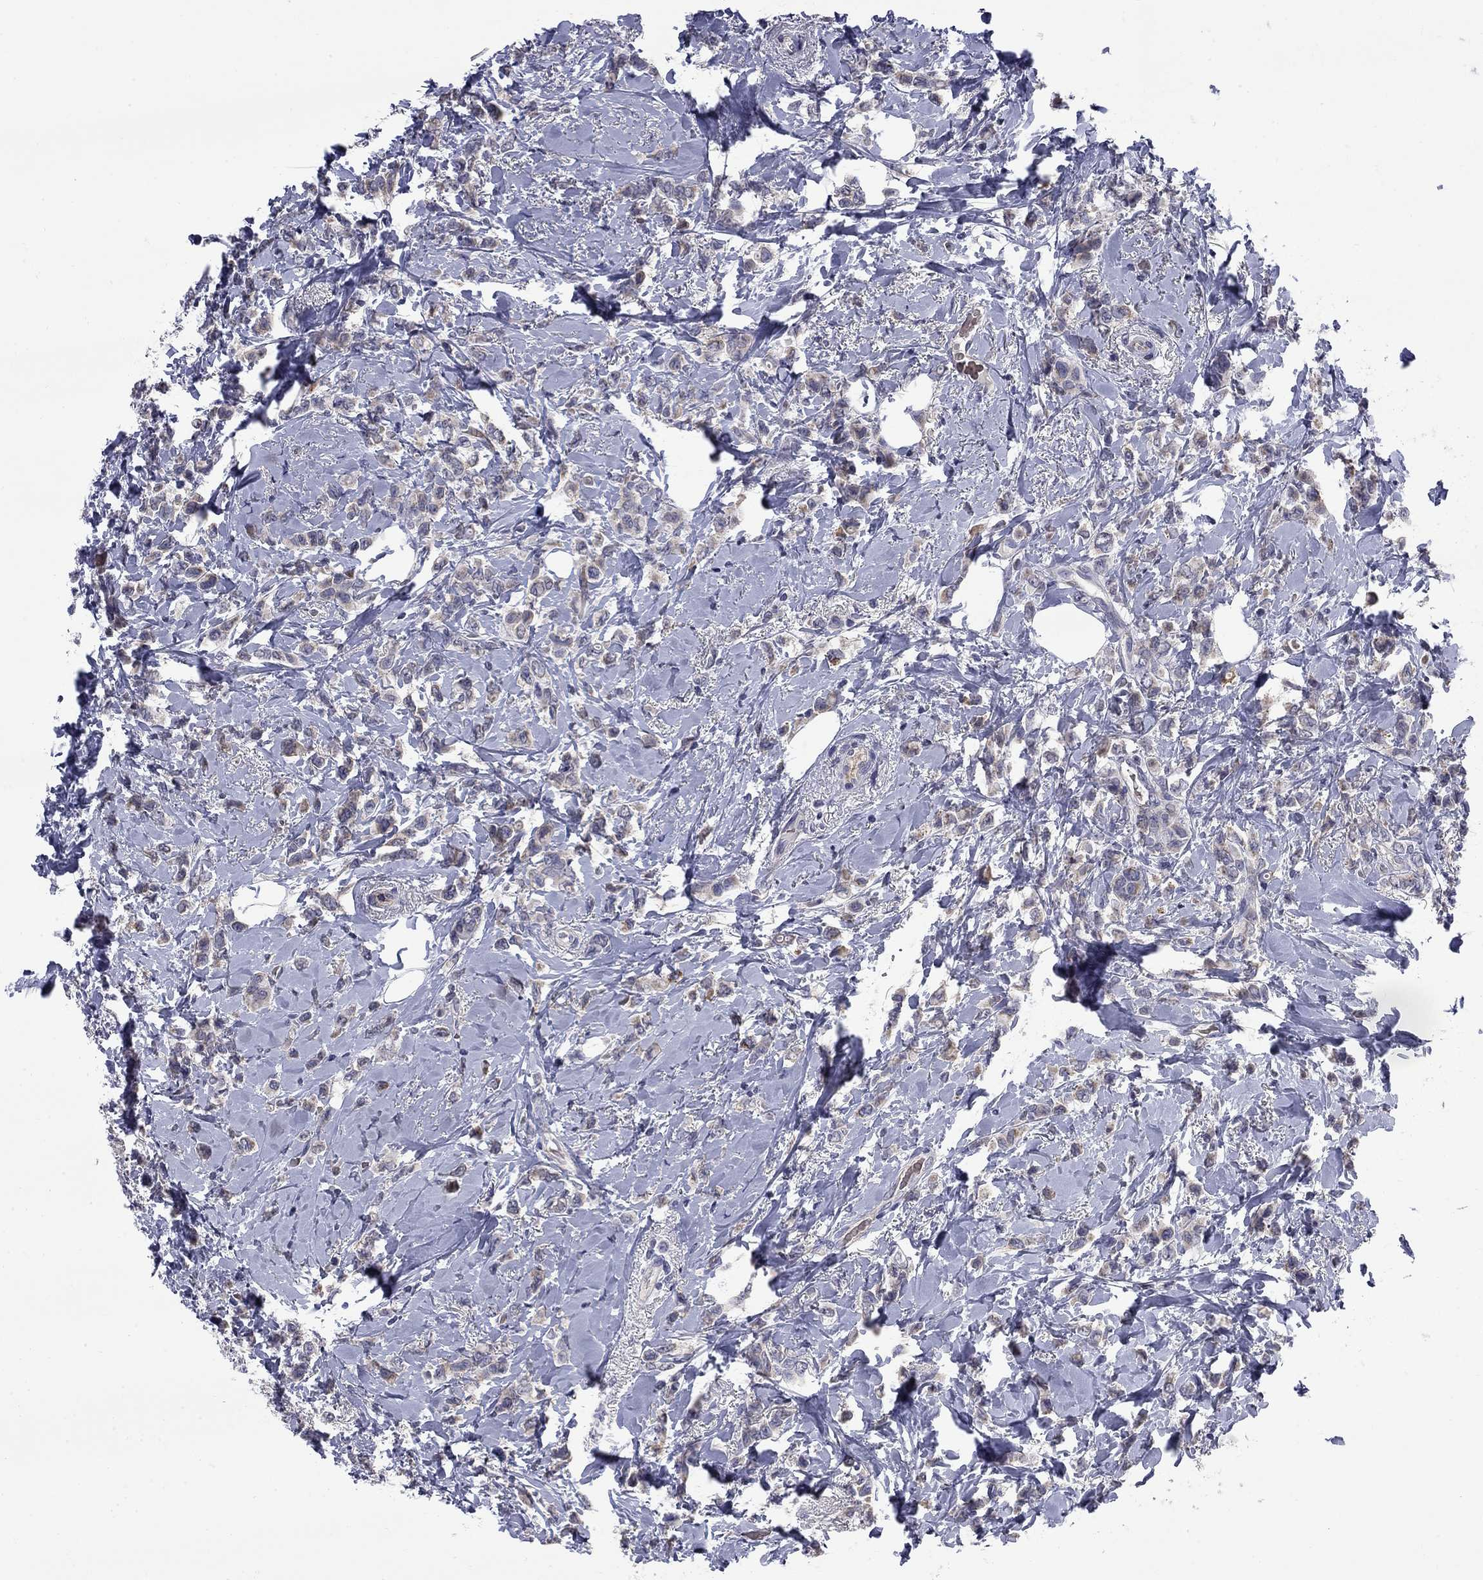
{"staining": {"intensity": "weak", "quantity": "25%-75%", "location": "cytoplasmic/membranous"}, "tissue": "breast cancer", "cell_type": "Tumor cells", "image_type": "cancer", "snomed": [{"axis": "morphology", "description": "Lobular carcinoma"}, {"axis": "topography", "description": "Breast"}], "caption": "Human breast cancer (lobular carcinoma) stained for a protein (brown) demonstrates weak cytoplasmic/membranous positive staining in about 25%-75% of tumor cells.", "gene": "HTR4", "patient": {"sex": "female", "age": 66}}